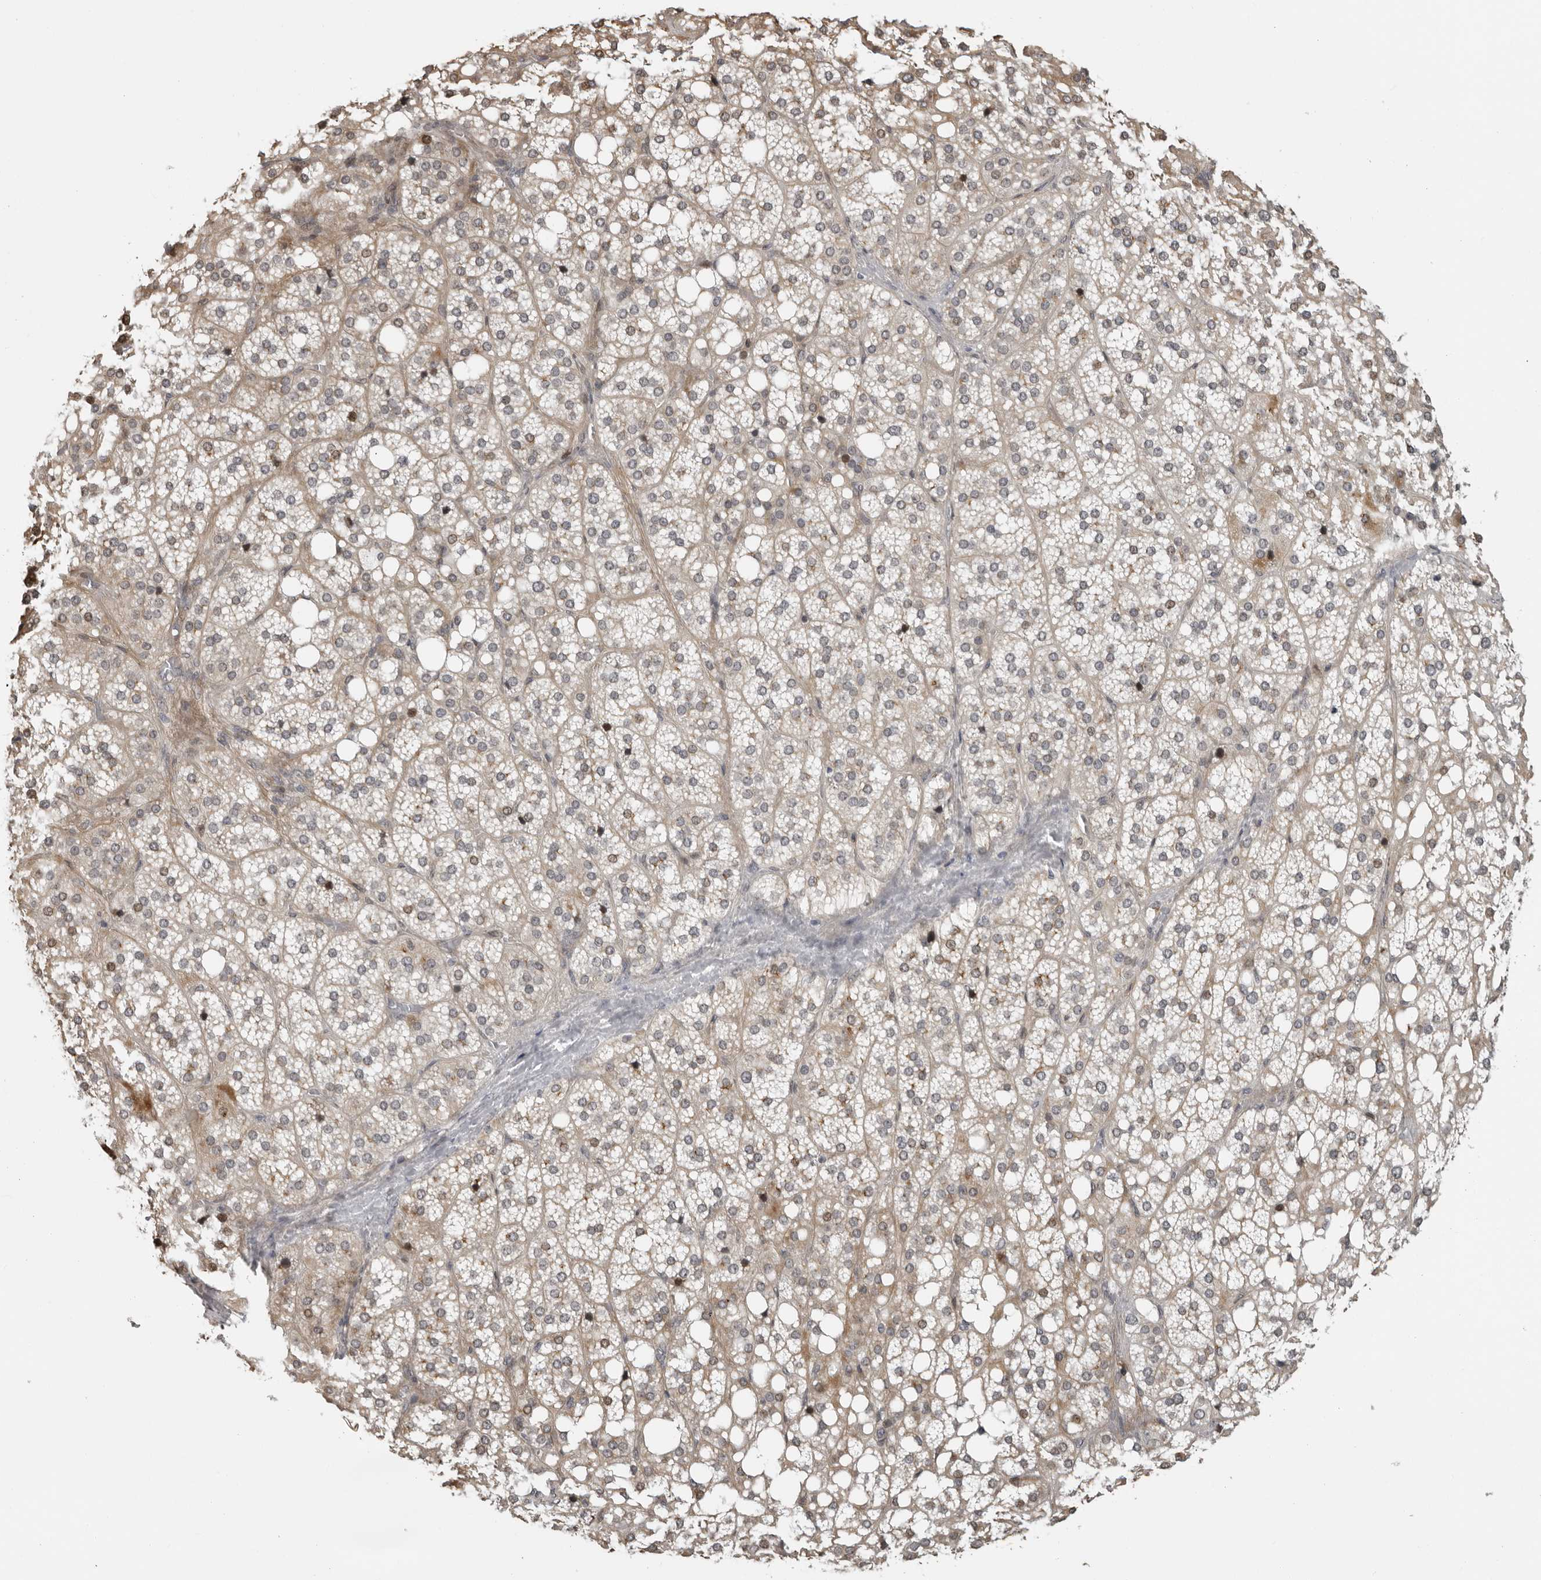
{"staining": {"intensity": "moderate", "quantity": "25%-75%", "location": "cytoplasmic/membranous,nuclear"}, "tissue": "adrenal gland", "cell_type": "Glandular cells", "image_type": "normal", "snomed": [{"axis": "morphology", "description": "Normal tissue, NOS"}, {"axis": "topography", "description": "Adrenal gland"}], "caption": "Immunohistochemistry micrograph of benign adrenal gland stained for a protein (brown), which demonstrates medium levels of moderate cytoplasmic/membranous,nuclear staining in about 25%-75% of glandular cells.", "gene": "PRRX2", "patient": {"sex": "female", "age": 59}}